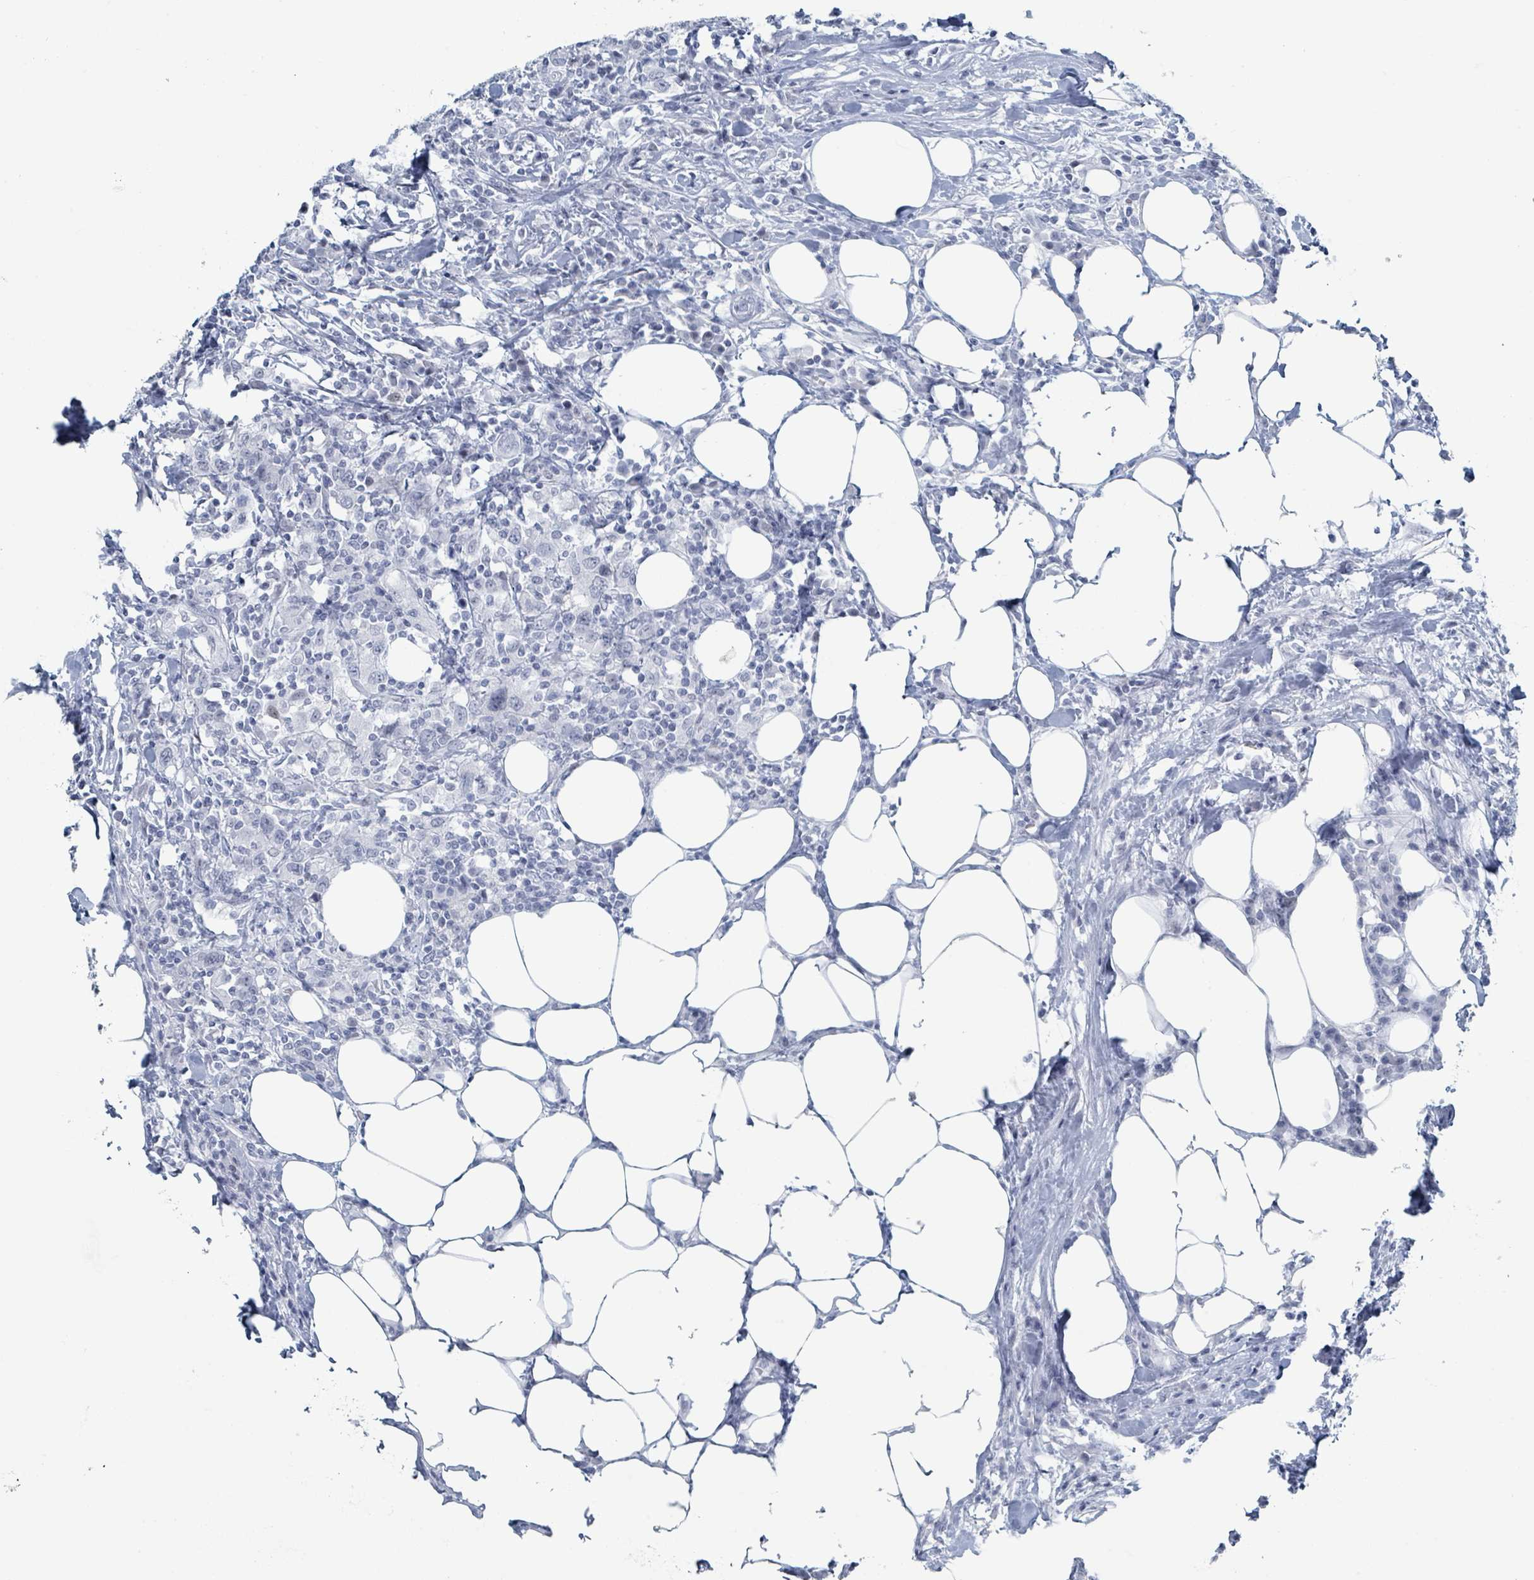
{"staining": {"intensity": "negative", "quantity": "none", "location": "none"}, "tissue": "urothelial cancer", "cell_type": "Tumor cells", "image_type": "cancer", "snomed": [{"axis": "morphology", "description": "Urothelial carcinoma, High grade"}, {"axis": "topography", "description": "Urinary bladder"}], "caption": "Immunohistochemistry photomicrograph of neoplastic tissue: human high-grade urothelial carcinoma stained with DAB (3,3'-diaminobenzidine) reveals no significant protein positivity in tumor cells.", "gene": "GPR15LG", "patient": {"sex": "male", "age": 61}}